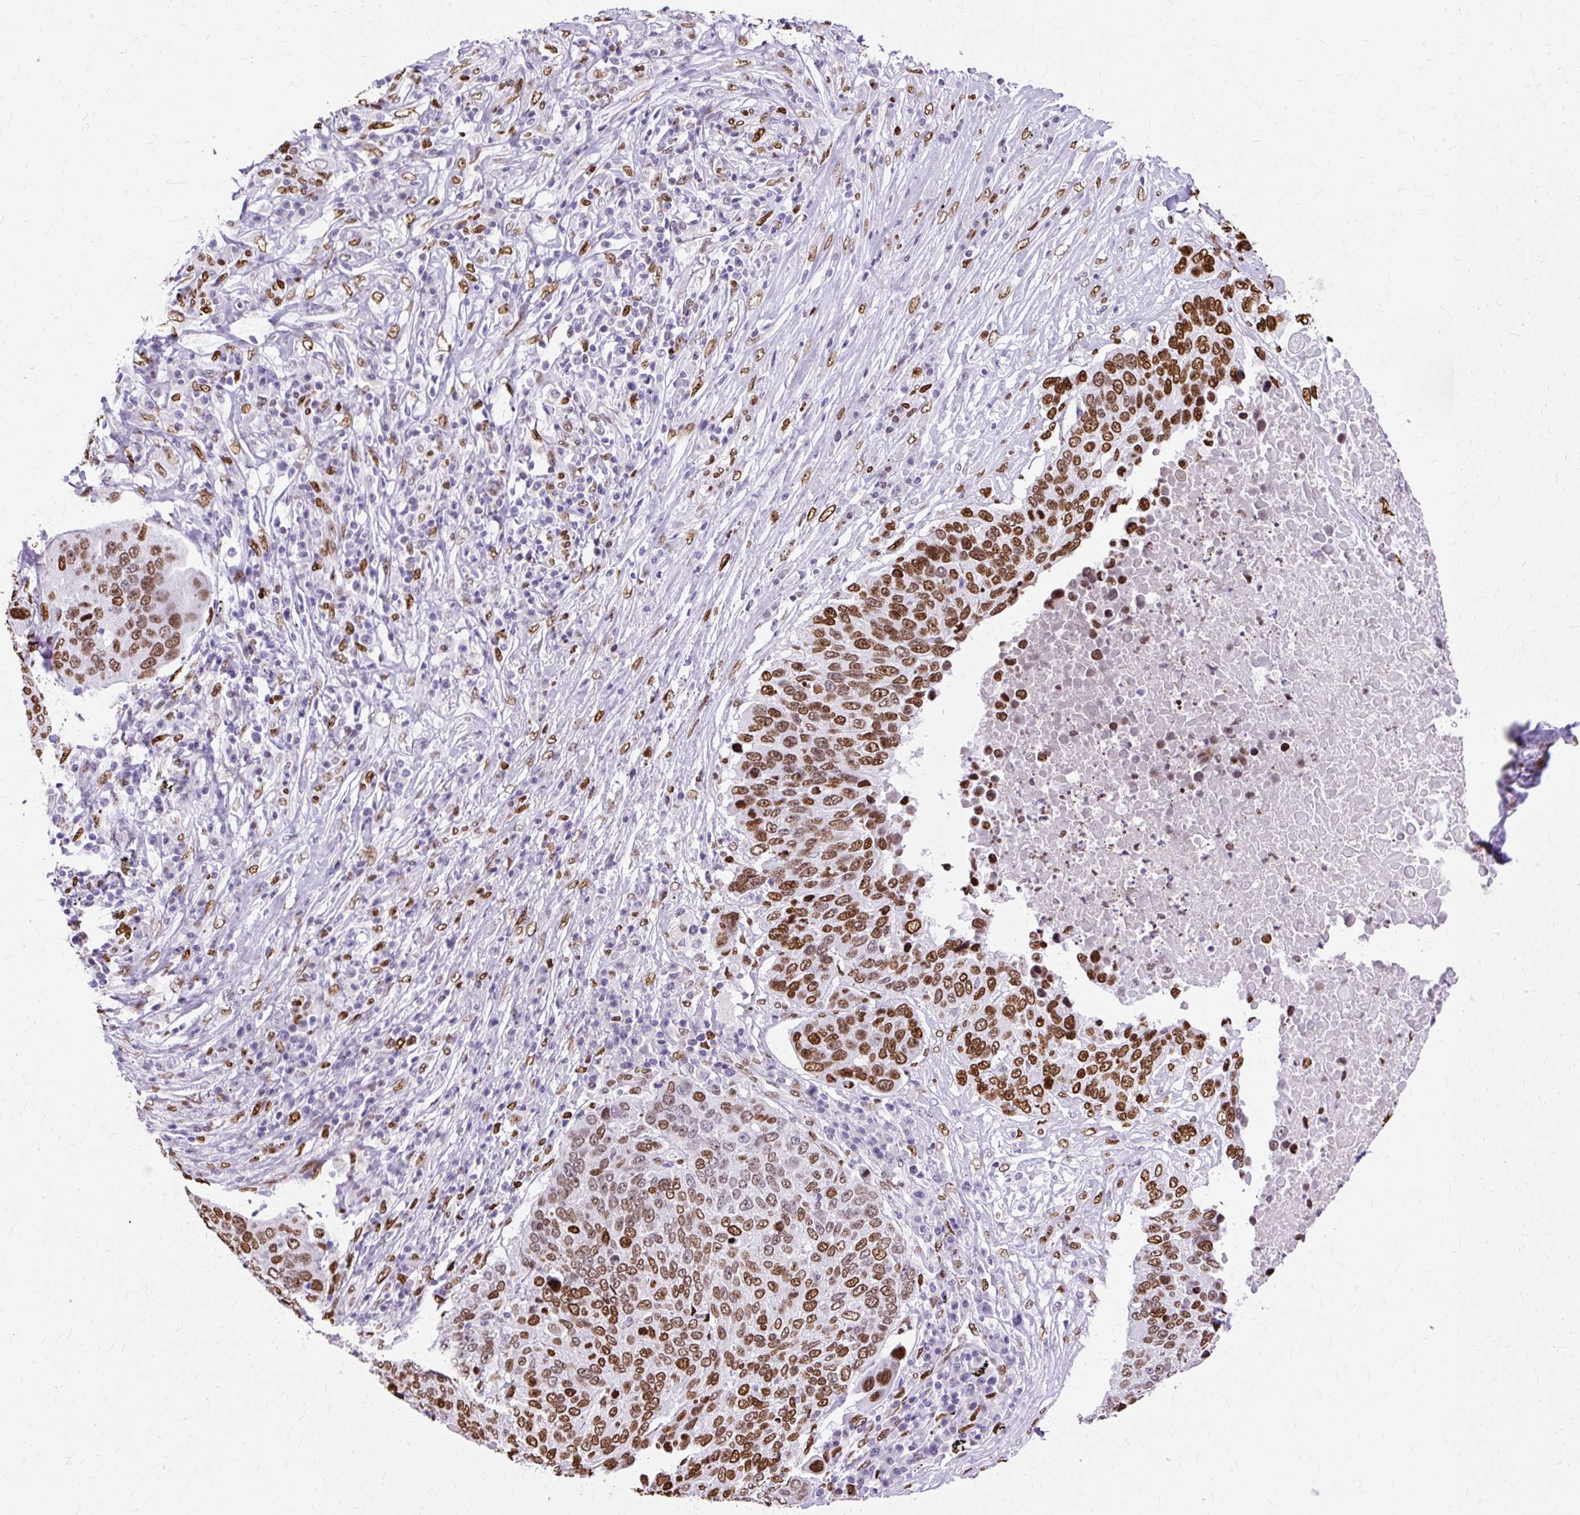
{"staining": {"intensity": "strong", "quantity": ">75%", "location": "nuclear"}, "tissue": "lung cancer", "cell_type": "Tumor cells", "image_type": "cancer", "snomed": [{"axis": "morphology", "description": "Squamous cell carcinoma, NOS"}, {"axis": "topography", "description": "Lung"}], "caption": "Lung cancer tissue shows strong nuclear expression in approximately >75% of tumor cells, visualized by immunohistochemistry.", "gene": "TMEM184C", "patient": {"sex": "male", "age": 66}}